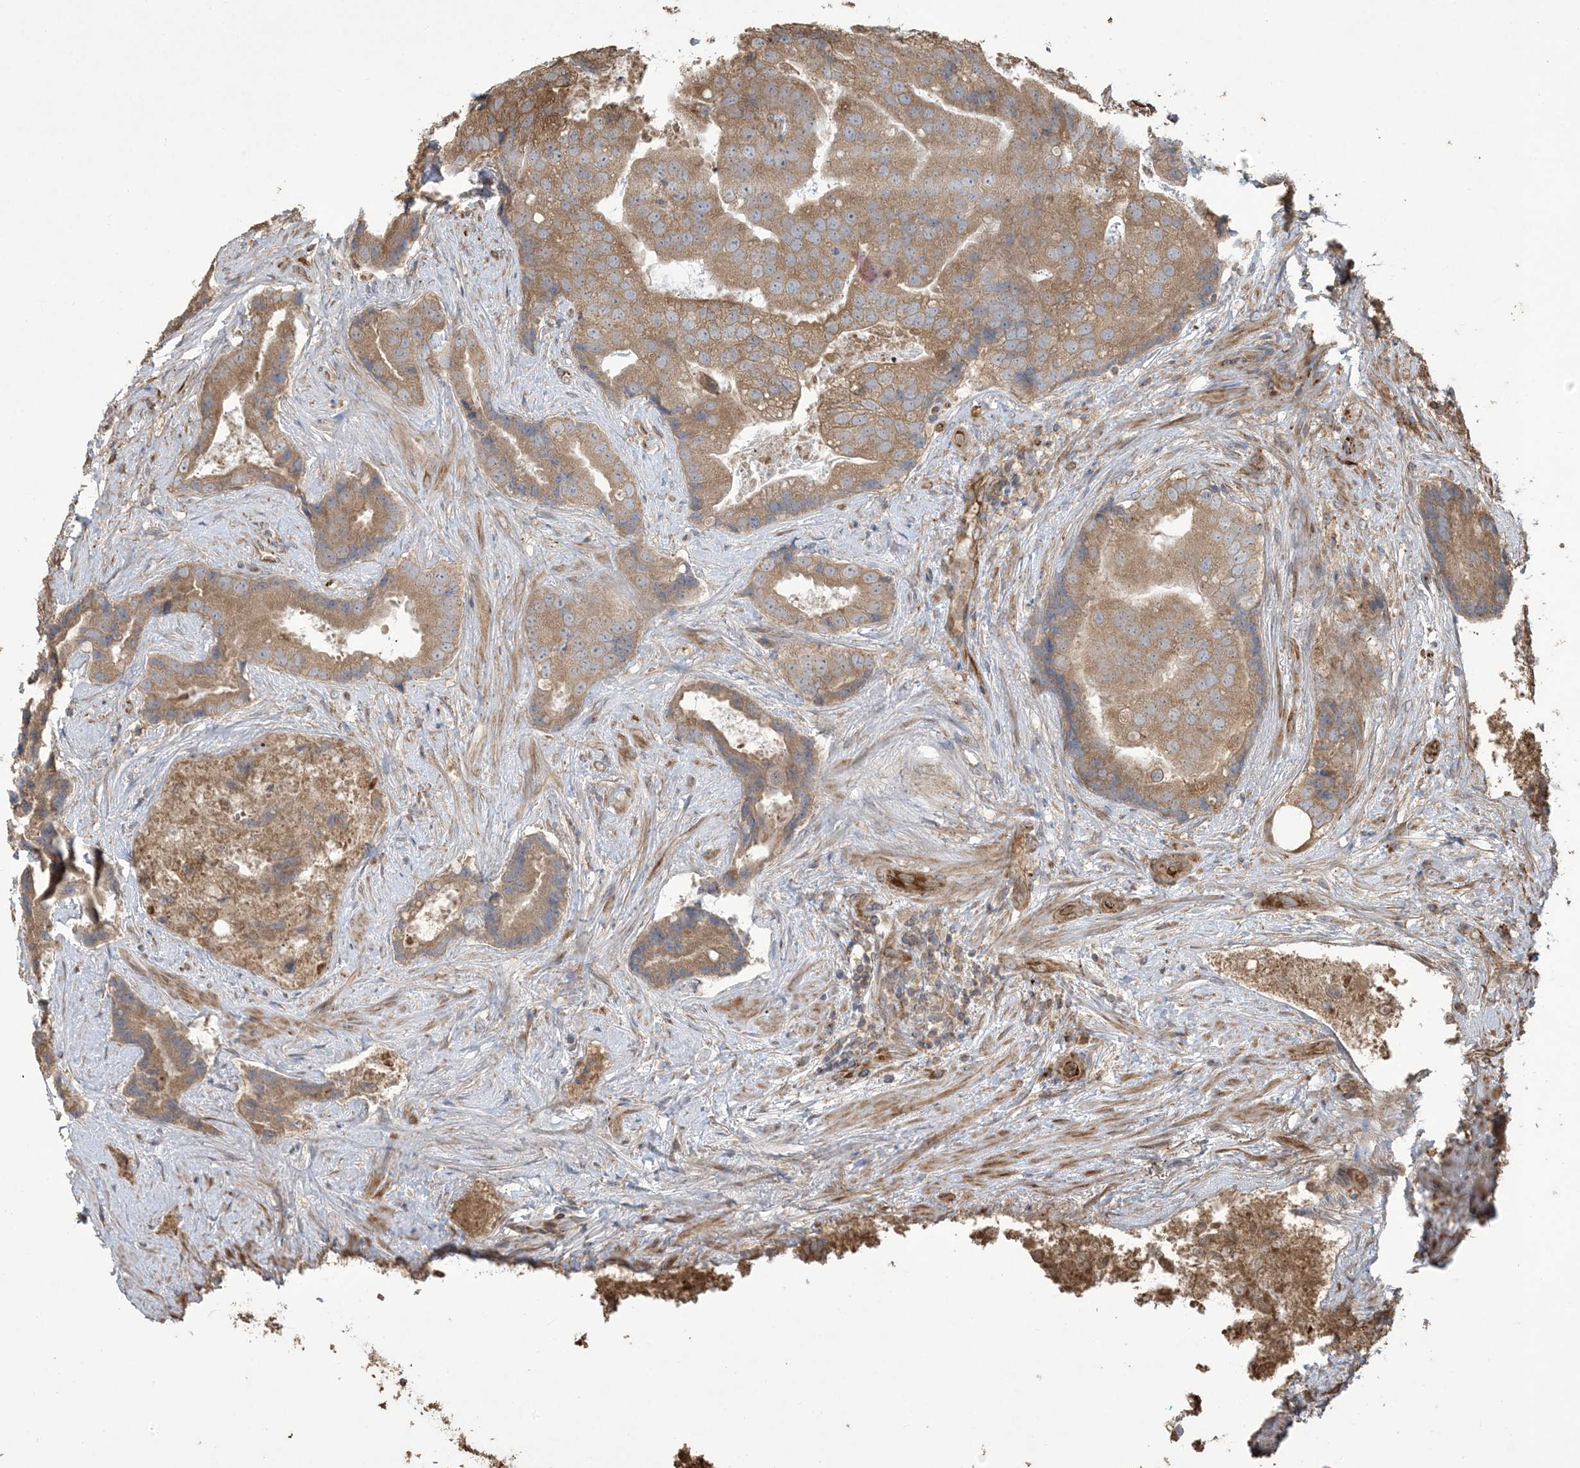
{"staining": {"intensity": "moderate", "quantity": ">75%", "location": "cytoplasmic/membranous"}, "tissue": "prostate cancer", "cell_type": "Tumor cells", "image_type": "cancer", "snomed": [{"axis": "morphology", "description": "Adenocarcinoma, High grade"}, {"axis": "topography", "description": "Prostate"}], "caption": "Moderate cytoplasmic/membranous positivity is seen in approximately >75% of tumor cells in adenocarcinoma (high-grade) (prostate). Immunohistochemistry (ihc) stains the protein of interest in brown and the nuclei are stained blue.", "gene": "KLHL18", "patient": {"sex": "male", "age": 70}}